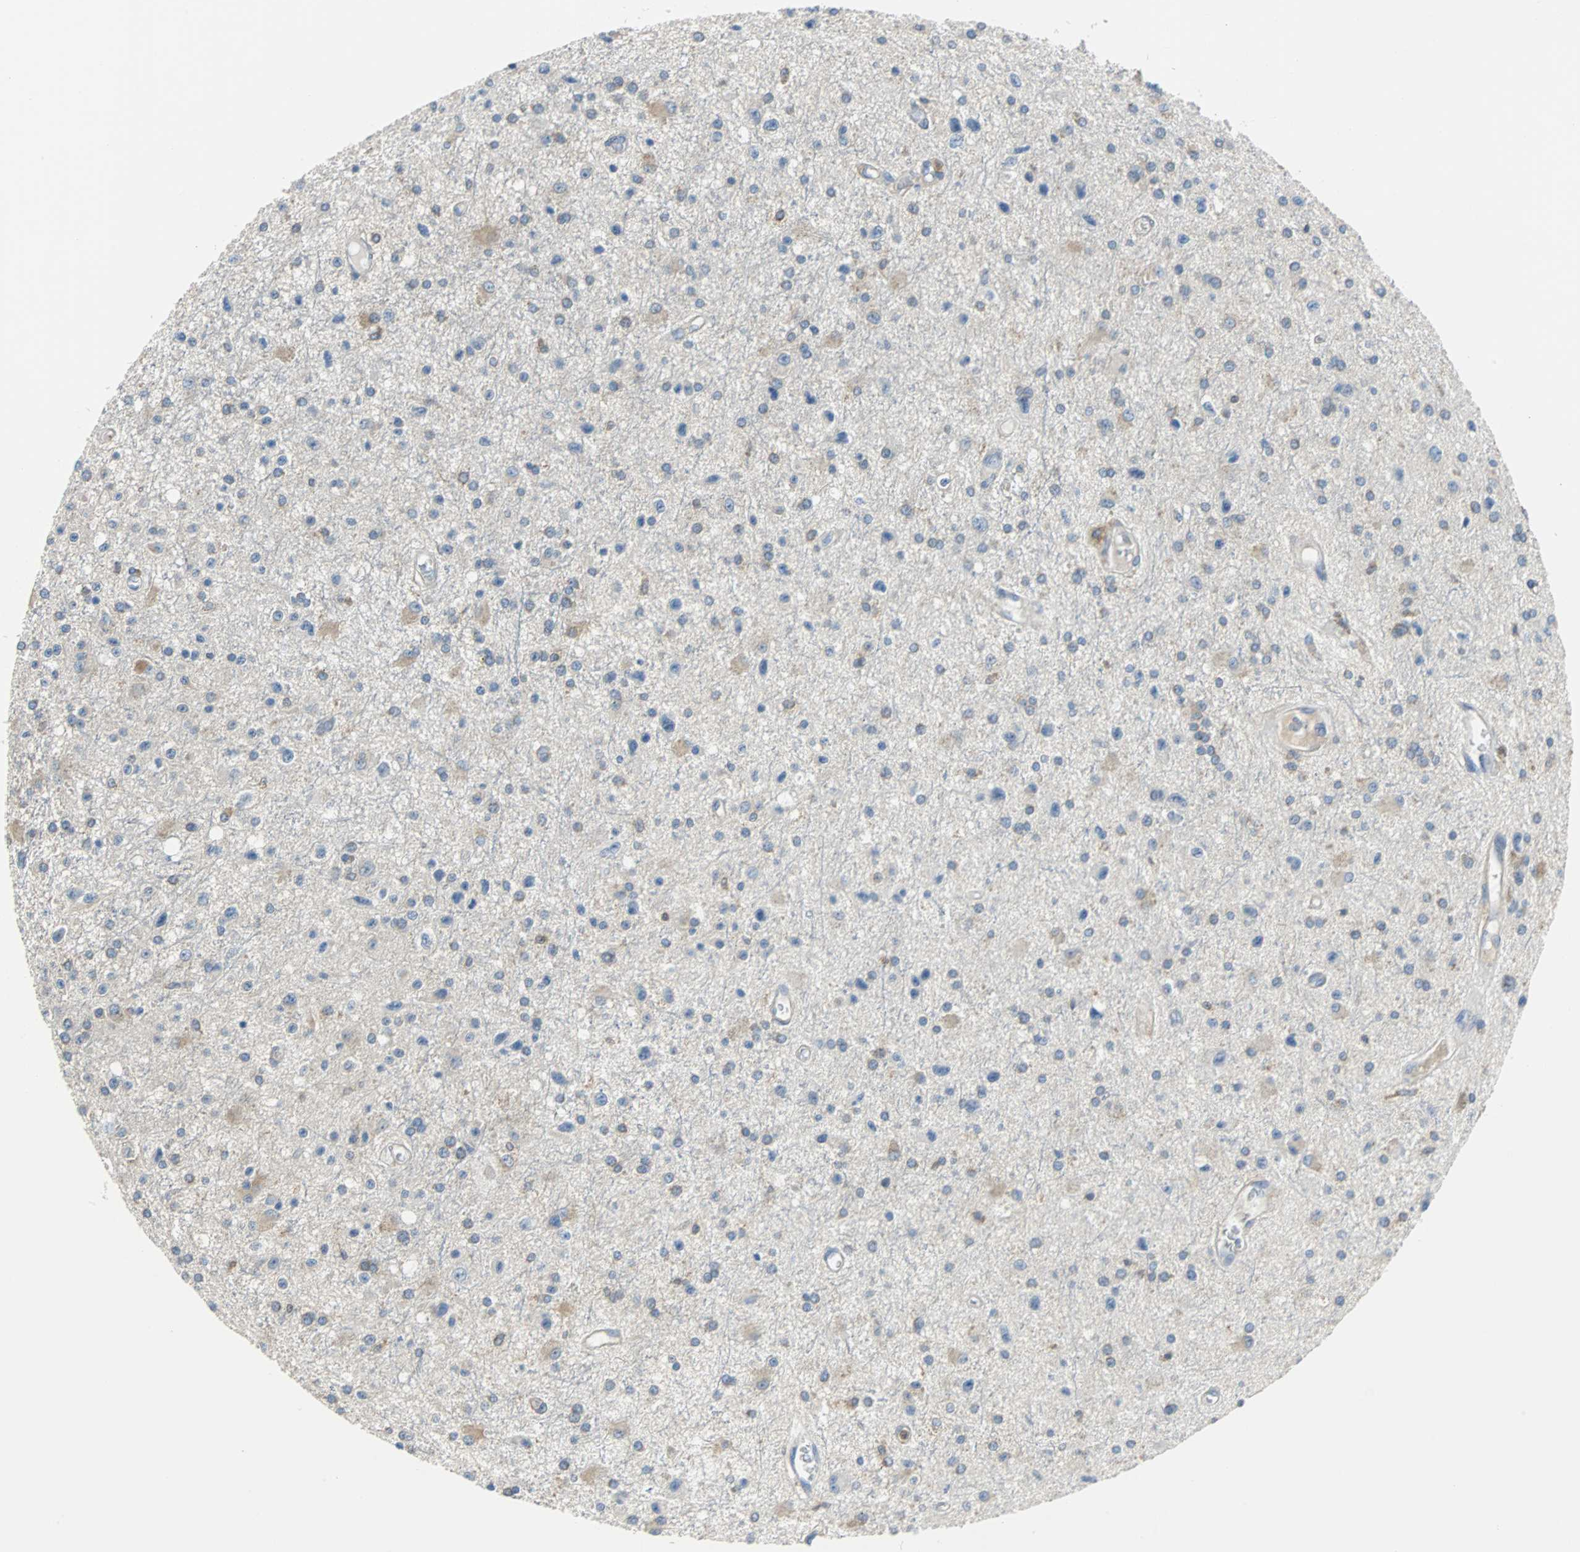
{"staining": {"intensity": "weak", "quantity": "<25%", "location": "cytoplasmic/membranous"}, "tissue": "glioma", "cell_type": "Tumor cells", "image_type": "cancer", "snomed": [{"axis": "morphology", "description": "Glioma, malignant, Low grade"}, {"axis": "topography", "description": "Brain"}], "caption": "IHC micrograph of human malignant glioma (low-grade) stained for a protein (brown), which displays no staining in tumor cells. The staining was performed using DAB (3,3'-diaminobenzidine) to visualize the protein expression in brown, while the nuclei were stained in blue with hematoxylin (Magnification: 20x).", "gene": "TSC22D4", "patient": {"sex": "male", "age": 58}}